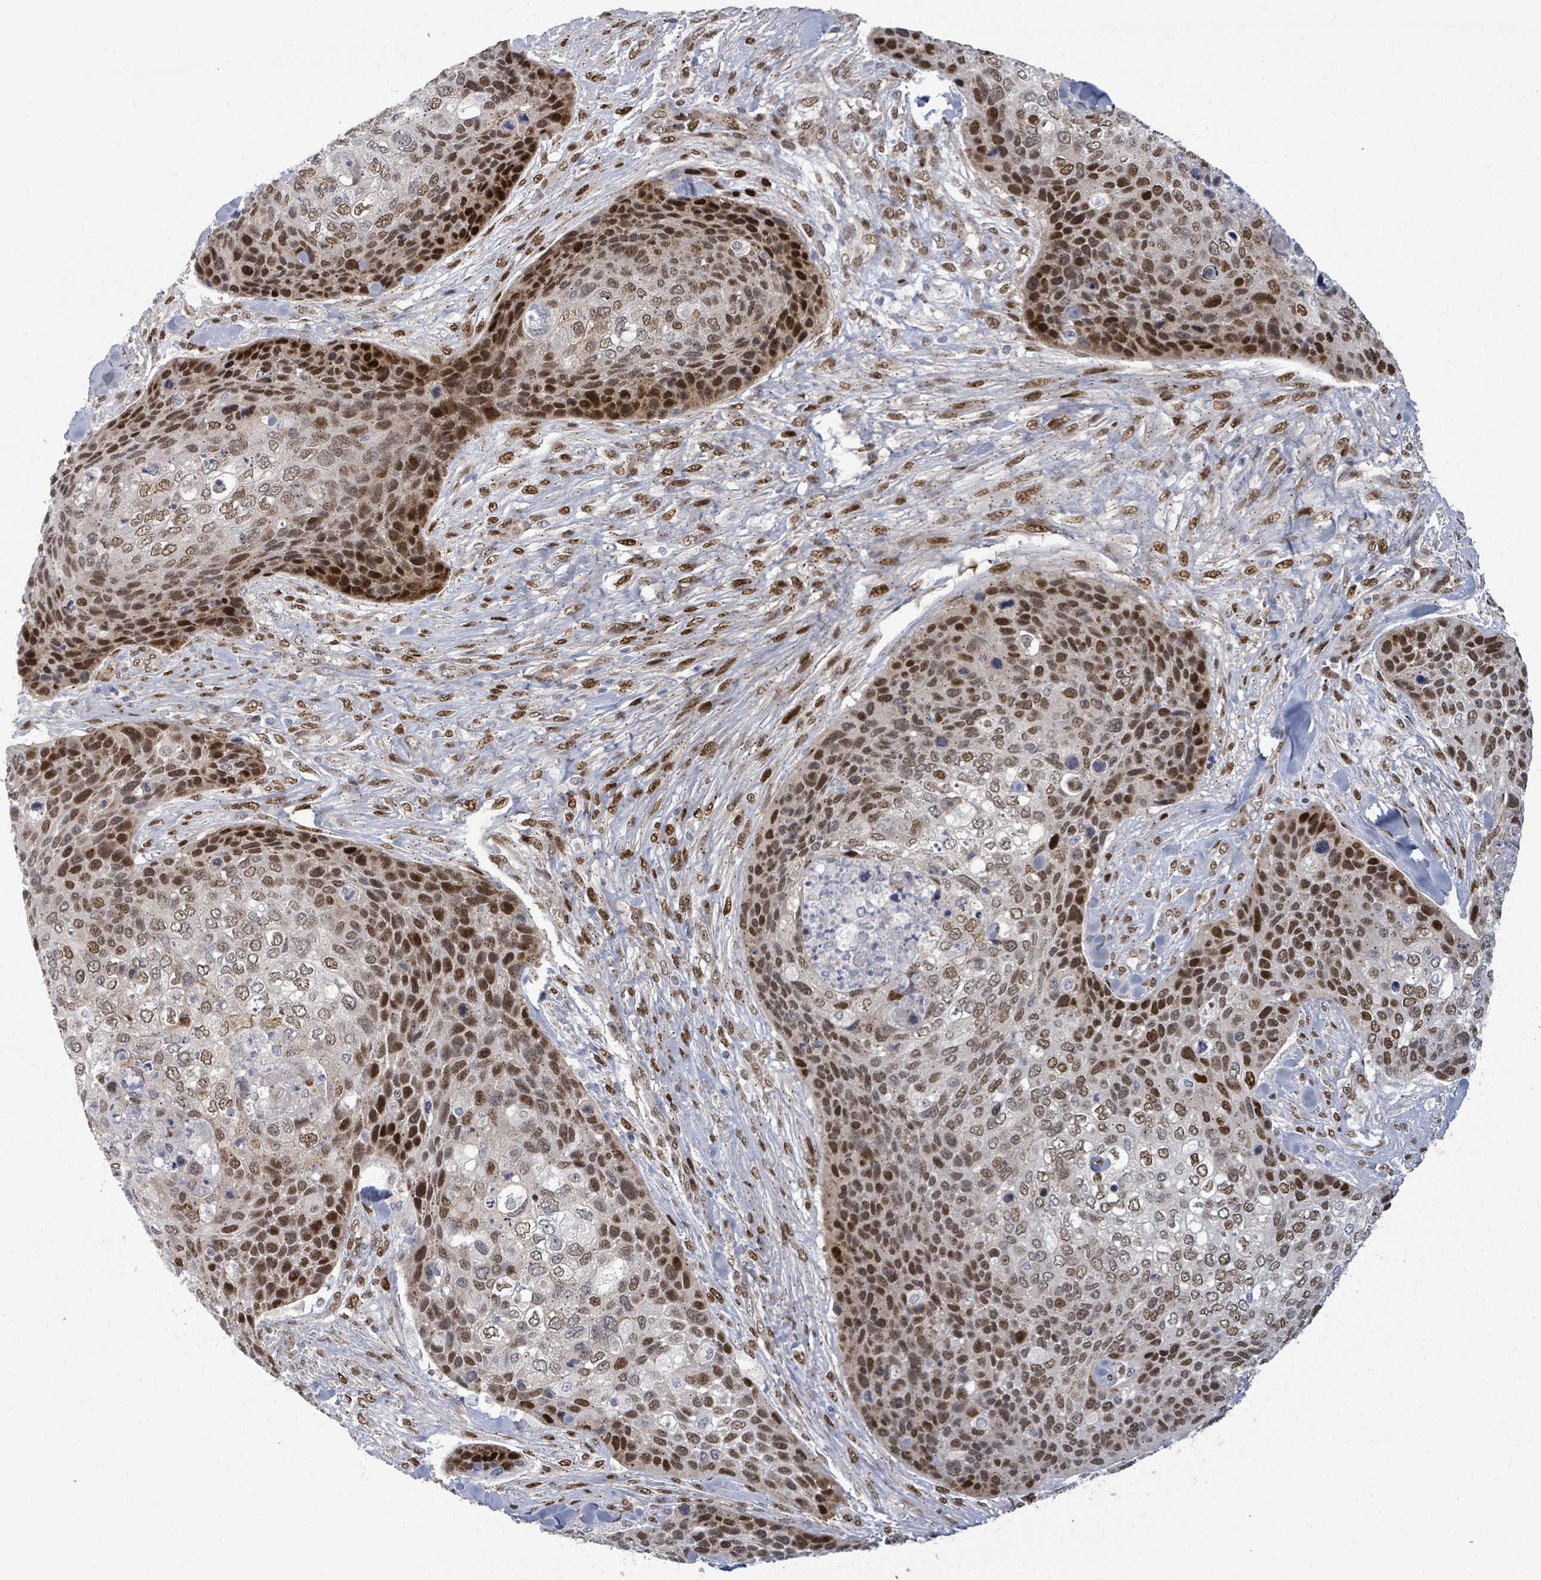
{"staining": {"intensity": "moderate", "quantity": ">75%", "location": "nuclear"}, "tissue": "skin cancer", "cell_type": "Tumor cells", "image_type": "cancer", "snomed": [{"axis": "morphology", "description": "Basal cell carcinoma"}, {"axis": "topography", "description": "Skin"}], "caption": "The immunohistochemical stain highlights moderate nuclear staining in tumor cells of skin basal cell carcinoma tissue. (IHC, brightfield microscopy, high magnification).", "gene": "TUSC1", "patient": {"sex": "female", "age": 74}}